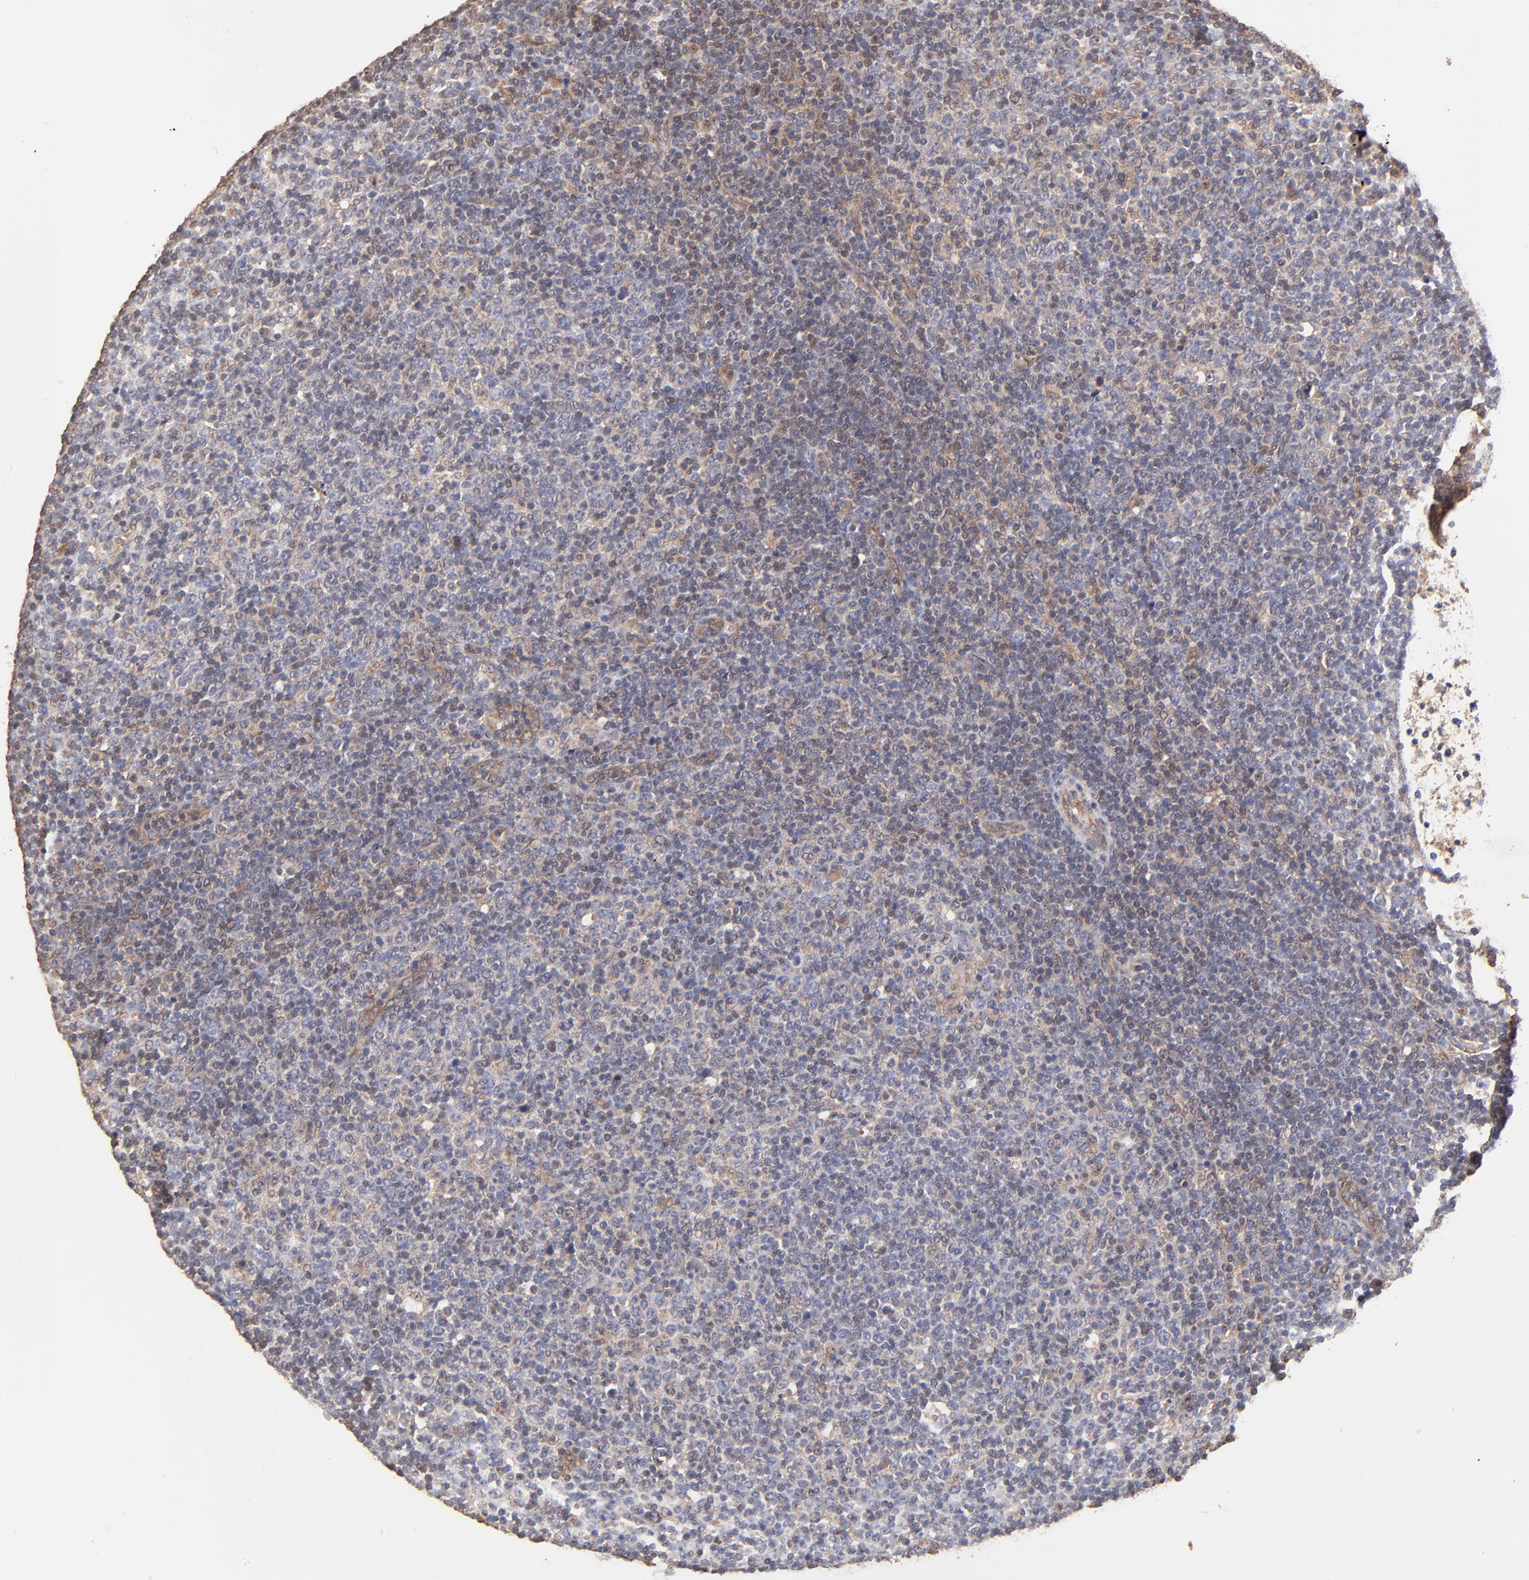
{"staining": {"intensity": "moderate", "quantity": "<25%", "location": "cytoplasmic/membranous"}, "tissue": "lymphoma", "cell_type": "Tumor cells", "image_type": "cancer", "snomed": [{"axis": "morphology", "description": "Malignant lymphoma, non-Hodgkin's type, Low grade"}, {"axis": "topography", "description": "Lymph node"}], "caption": "An image showing moderate cytoplasmic/membranous expression in approximately <25% of tumor cells in lymphoma, as visualized by brown immunohistochemical staining.", "gene": "TNFAIP3", "patient": {"sex": "male", "age": 70}}